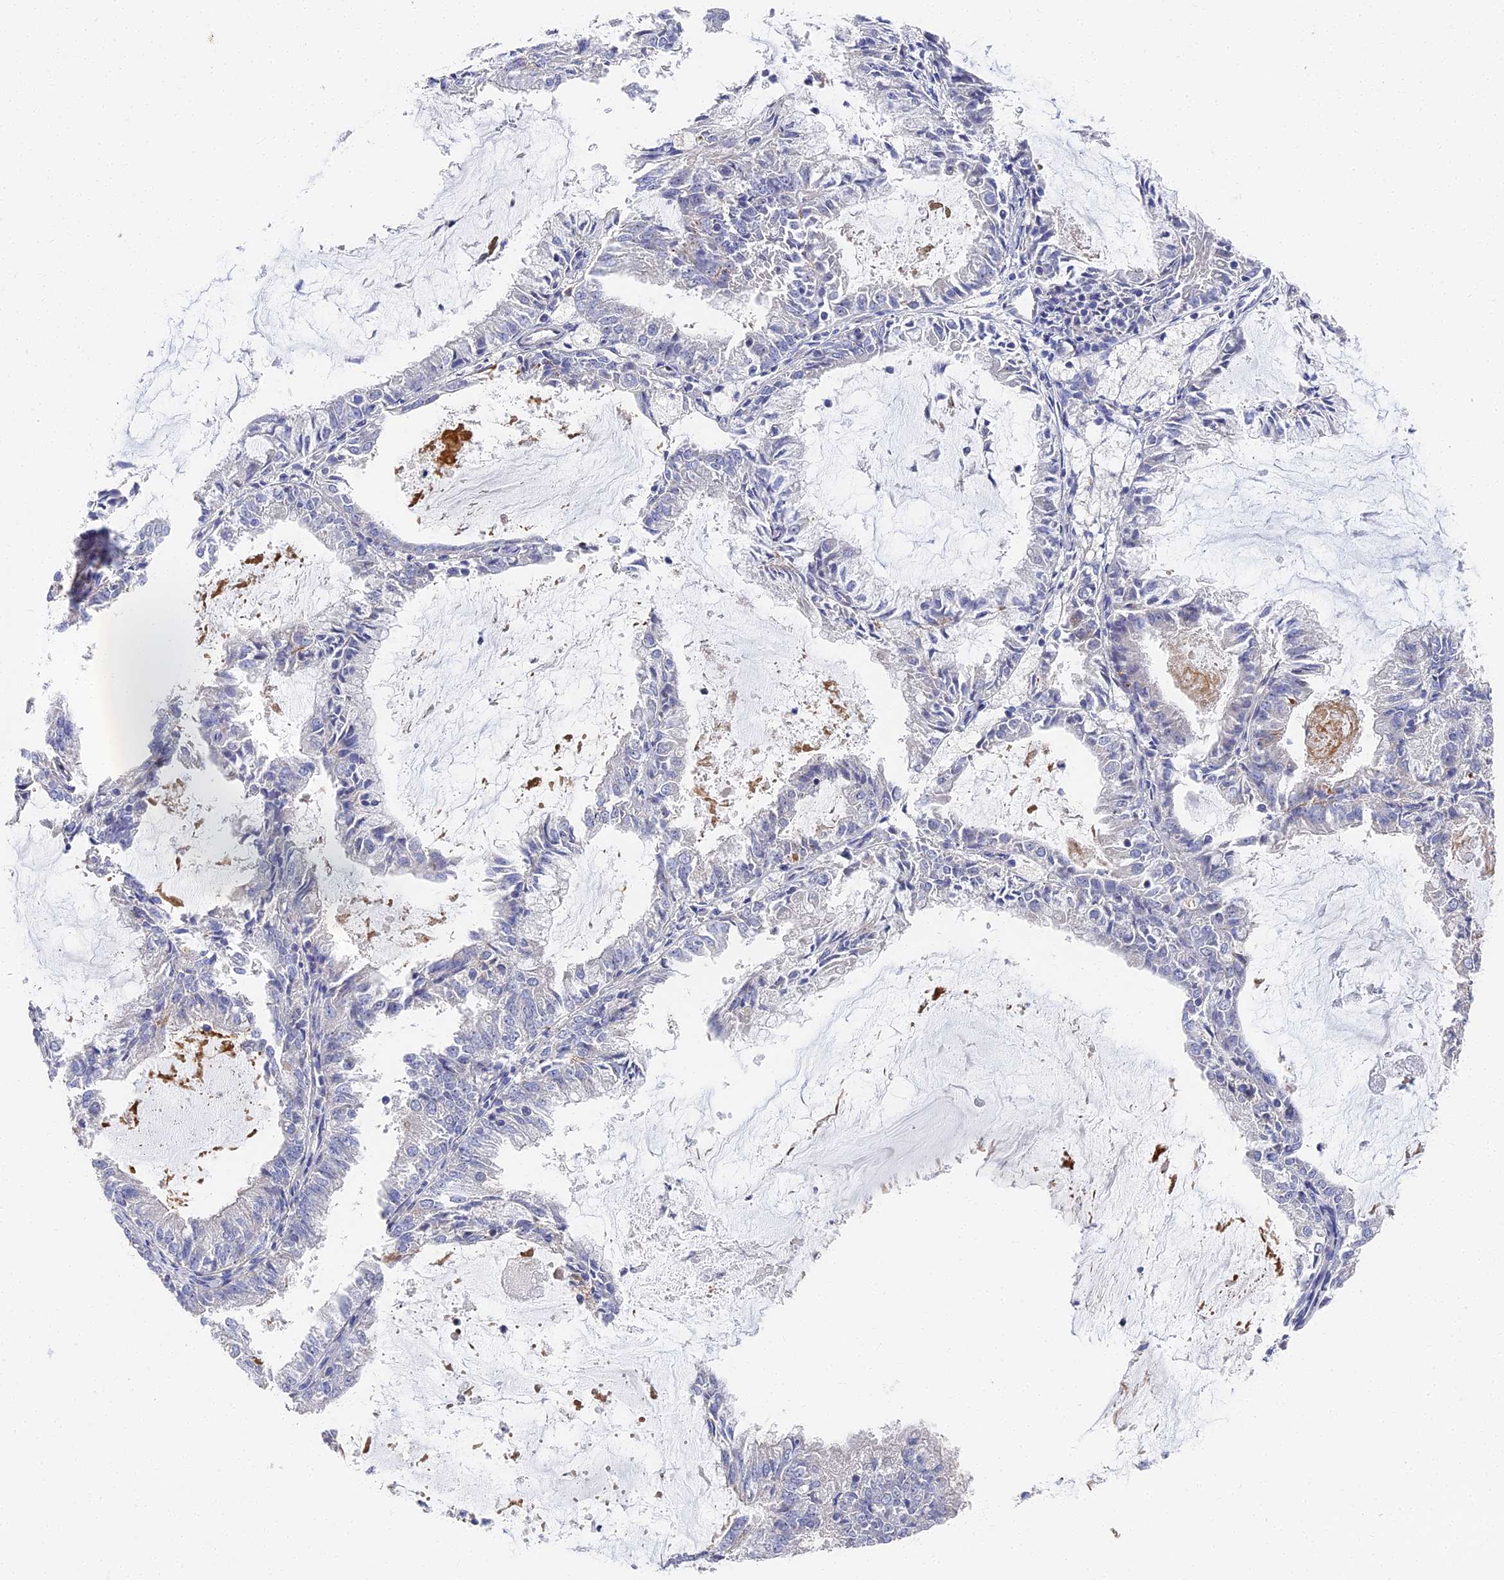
{"staining": {"intensity": "negative", "quantity": "none", "location": "none"}, "tissue": "endometrial cancer", "cell_type": "Tumor cells", "image_type": "cancer", "snomed": [{"axis": "morphology", "description": "Adenocarcinoma, NOS"}, {"axis": "topography", "description": "Endometrium"}], "caption": "Tumor cells are negative for brown protein staining in endometrial adenocarcinoma.", "gene": "CCDC113", "patient": {"sex": "female", "age": 57}}